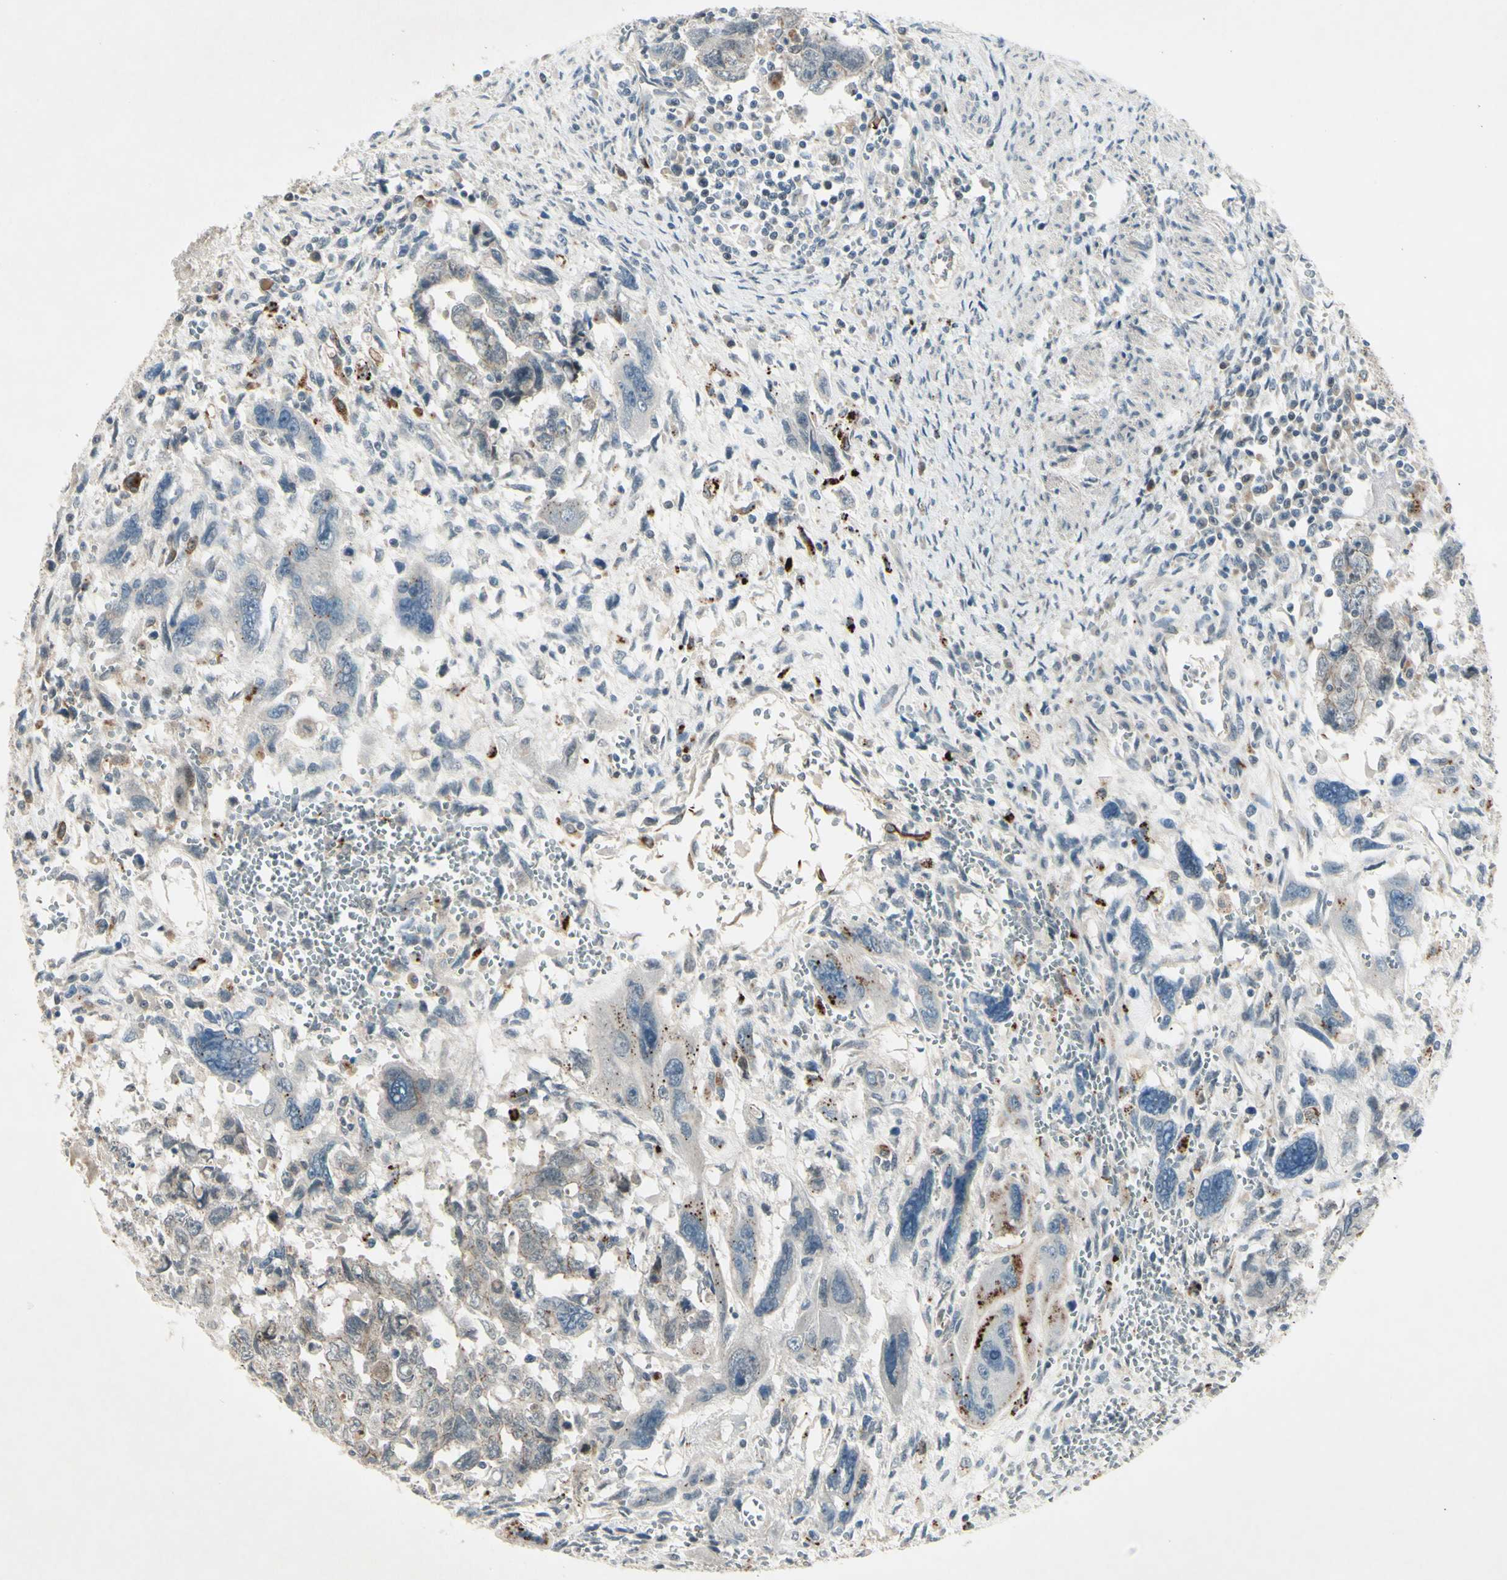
{"staining": {"intensity": "negative", "quantity": "none", "location": "none"}, "tissue": "testis cancer", "cell_type": "Tumor cells", "image_type": "cancer", "snomed": [{"axis": "morphology", "description": "Carcinoma, Embryonal, NOS"}, {"axis": "topography", "description": "Testis"}], "caption": "This is an IHC photomicrograph of testis cancer (embryonal carcinoma). There is no positivity in tumor cells.", "gene": "FGFR2", "patient": {"sex": "male", "age": 28}}